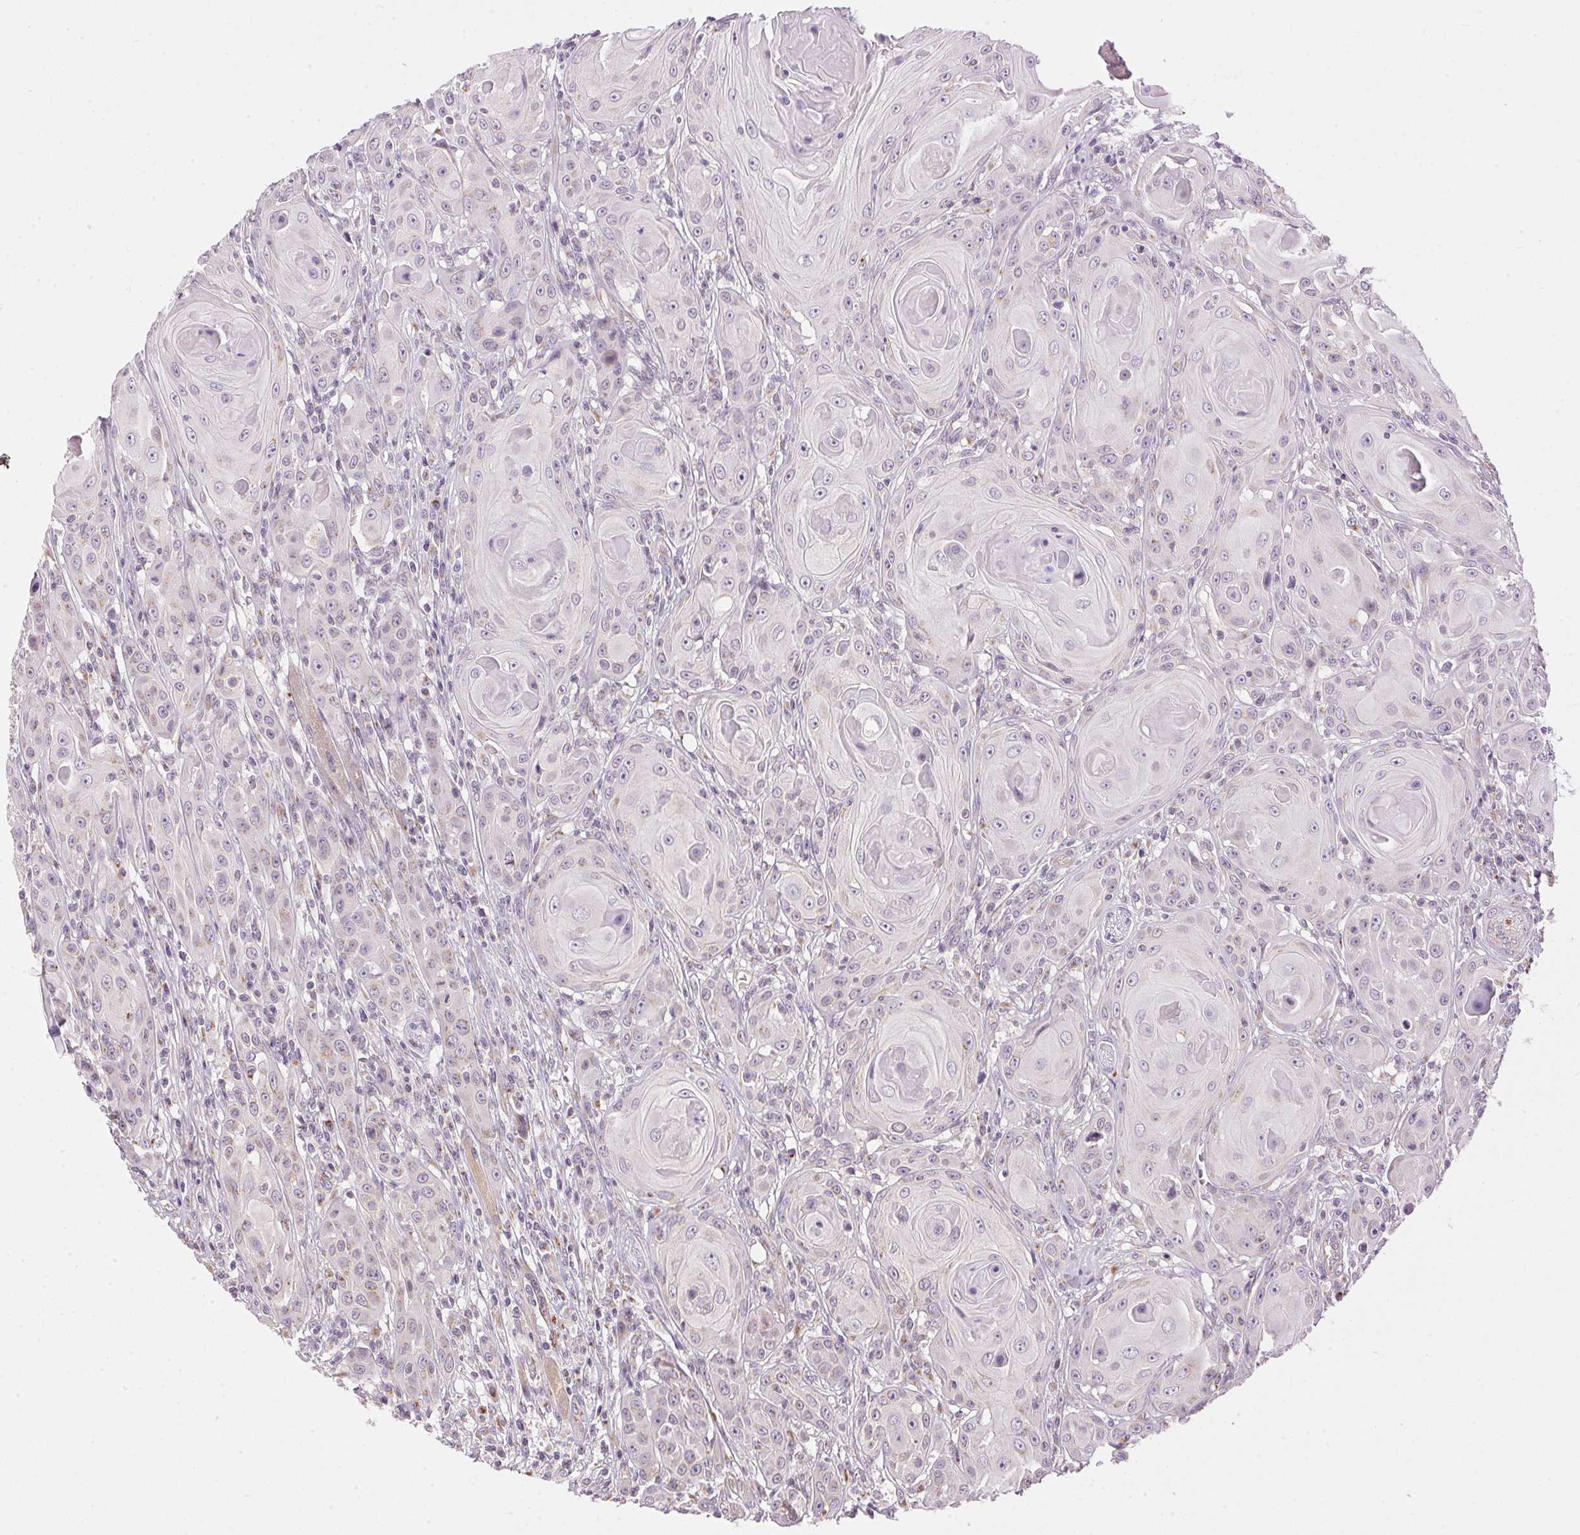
{"staining": {"intensity": "negative", "quantity": "none", "location": "none"}, "tissue": "head and neck cancer", "cell_type": "Tumor cells", "image_type": "cancer", "snomed": [{"axis": "morphology", "description": "Squamous cell carcinoma, NOS"}, {"axis": "topography", "description": "Head-Neck"}], "caption": "This is an IHC image of head and neck cancer (squamous cell carcinoma). There is no expression in tumor cells.", "gene": "GOLPH3", "patient": {"sex": "female", "age": 80}}